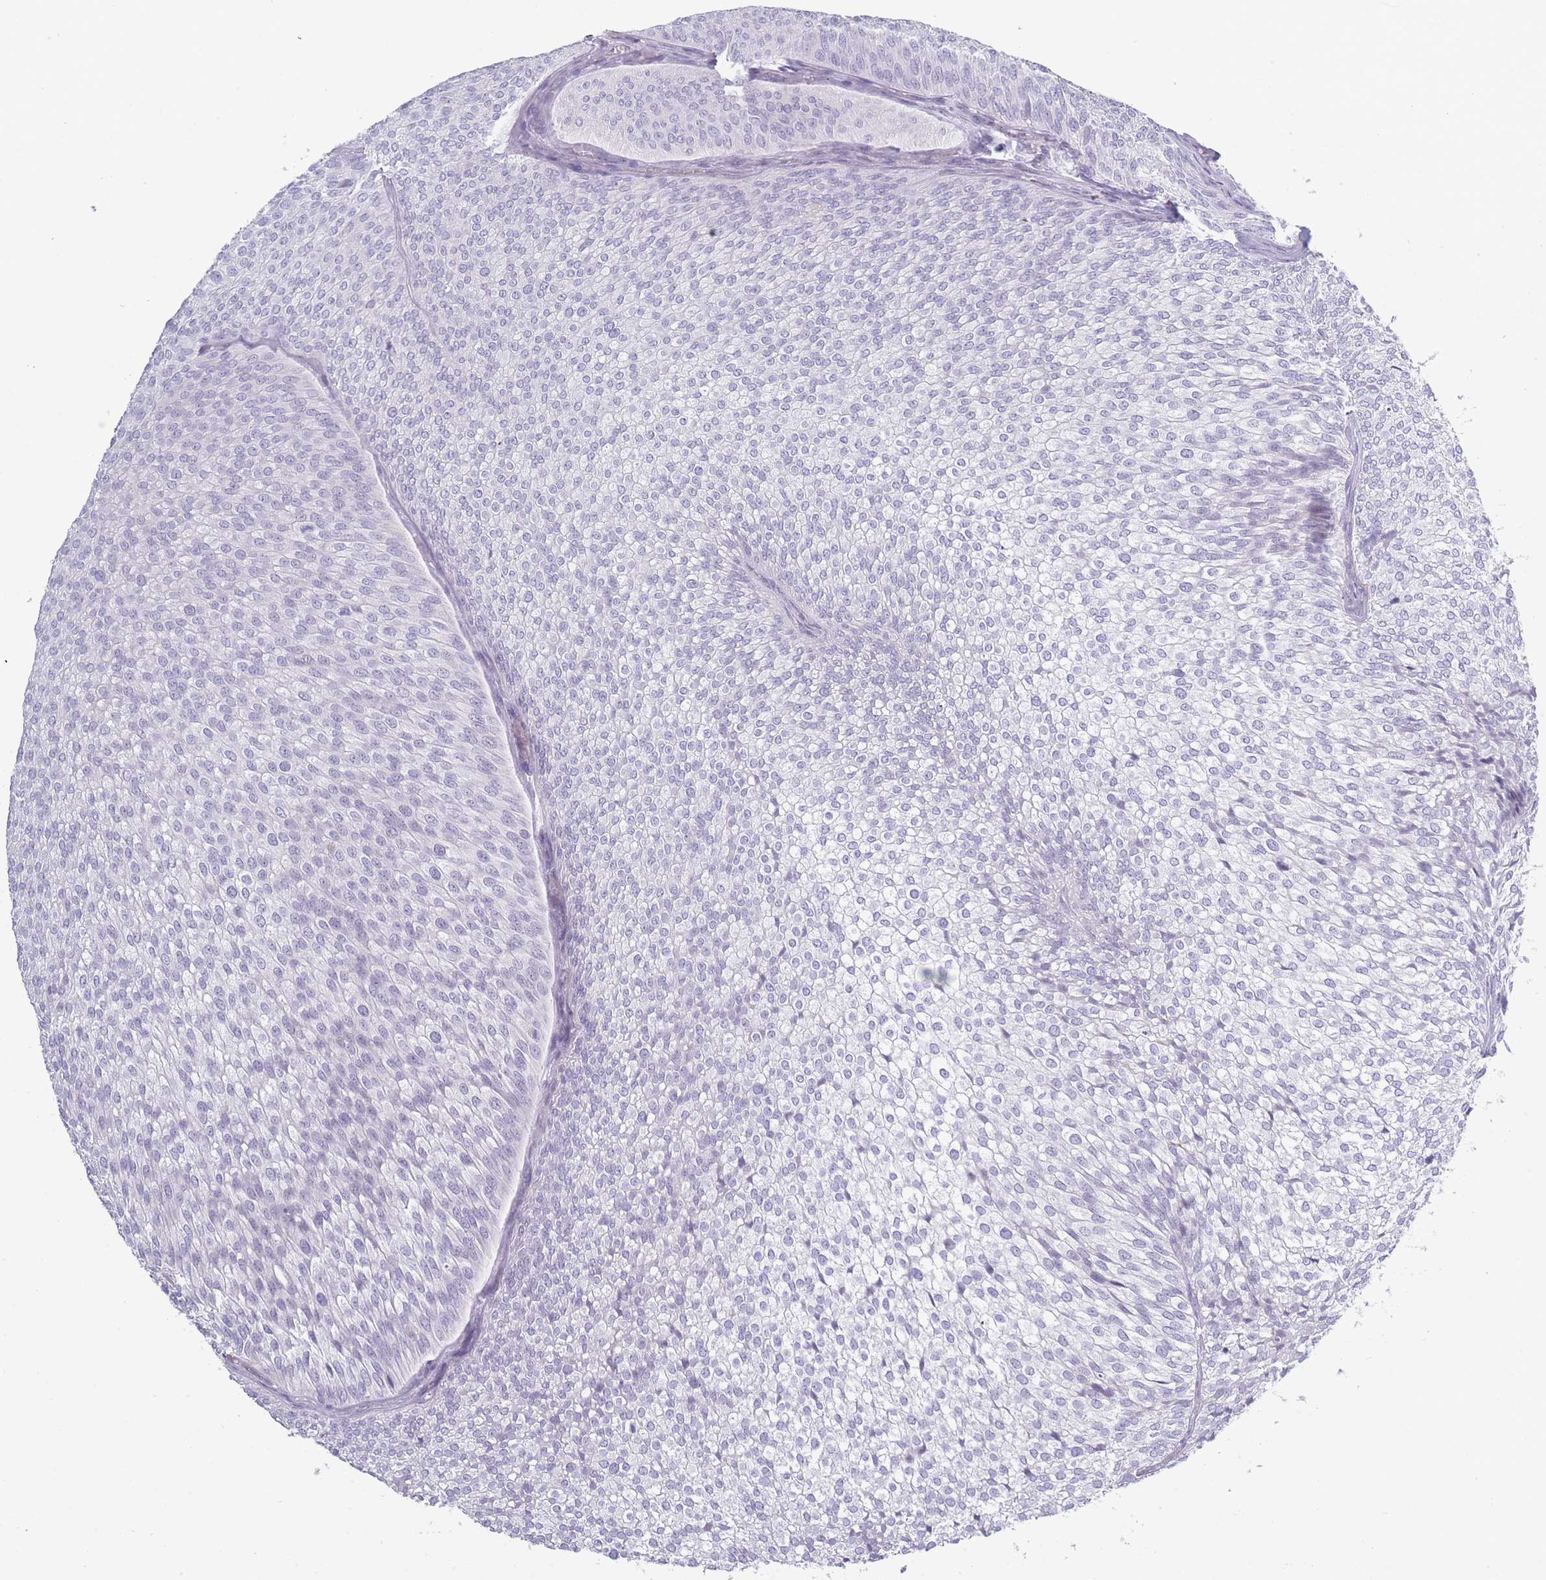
{"staining": {"intensity": "negative", "quantity": "none", "location": "none"}, "tissue": "urothelial cancer", "cell_type": "Tumor cells", "image_type": "cancer", "snomed": [{"axis": "morphology", "description": "Urothelial carcinoma, Low grade"}, {"axis": "topography", "description": "Urinary bladder"}], "caption": "Immunohistochemical staining of human low-grade urothelial carcinoma displays no significant positivity in tumor cells.", "gene": "ROS1", "patient": {"sex": "male", "age": 91}}